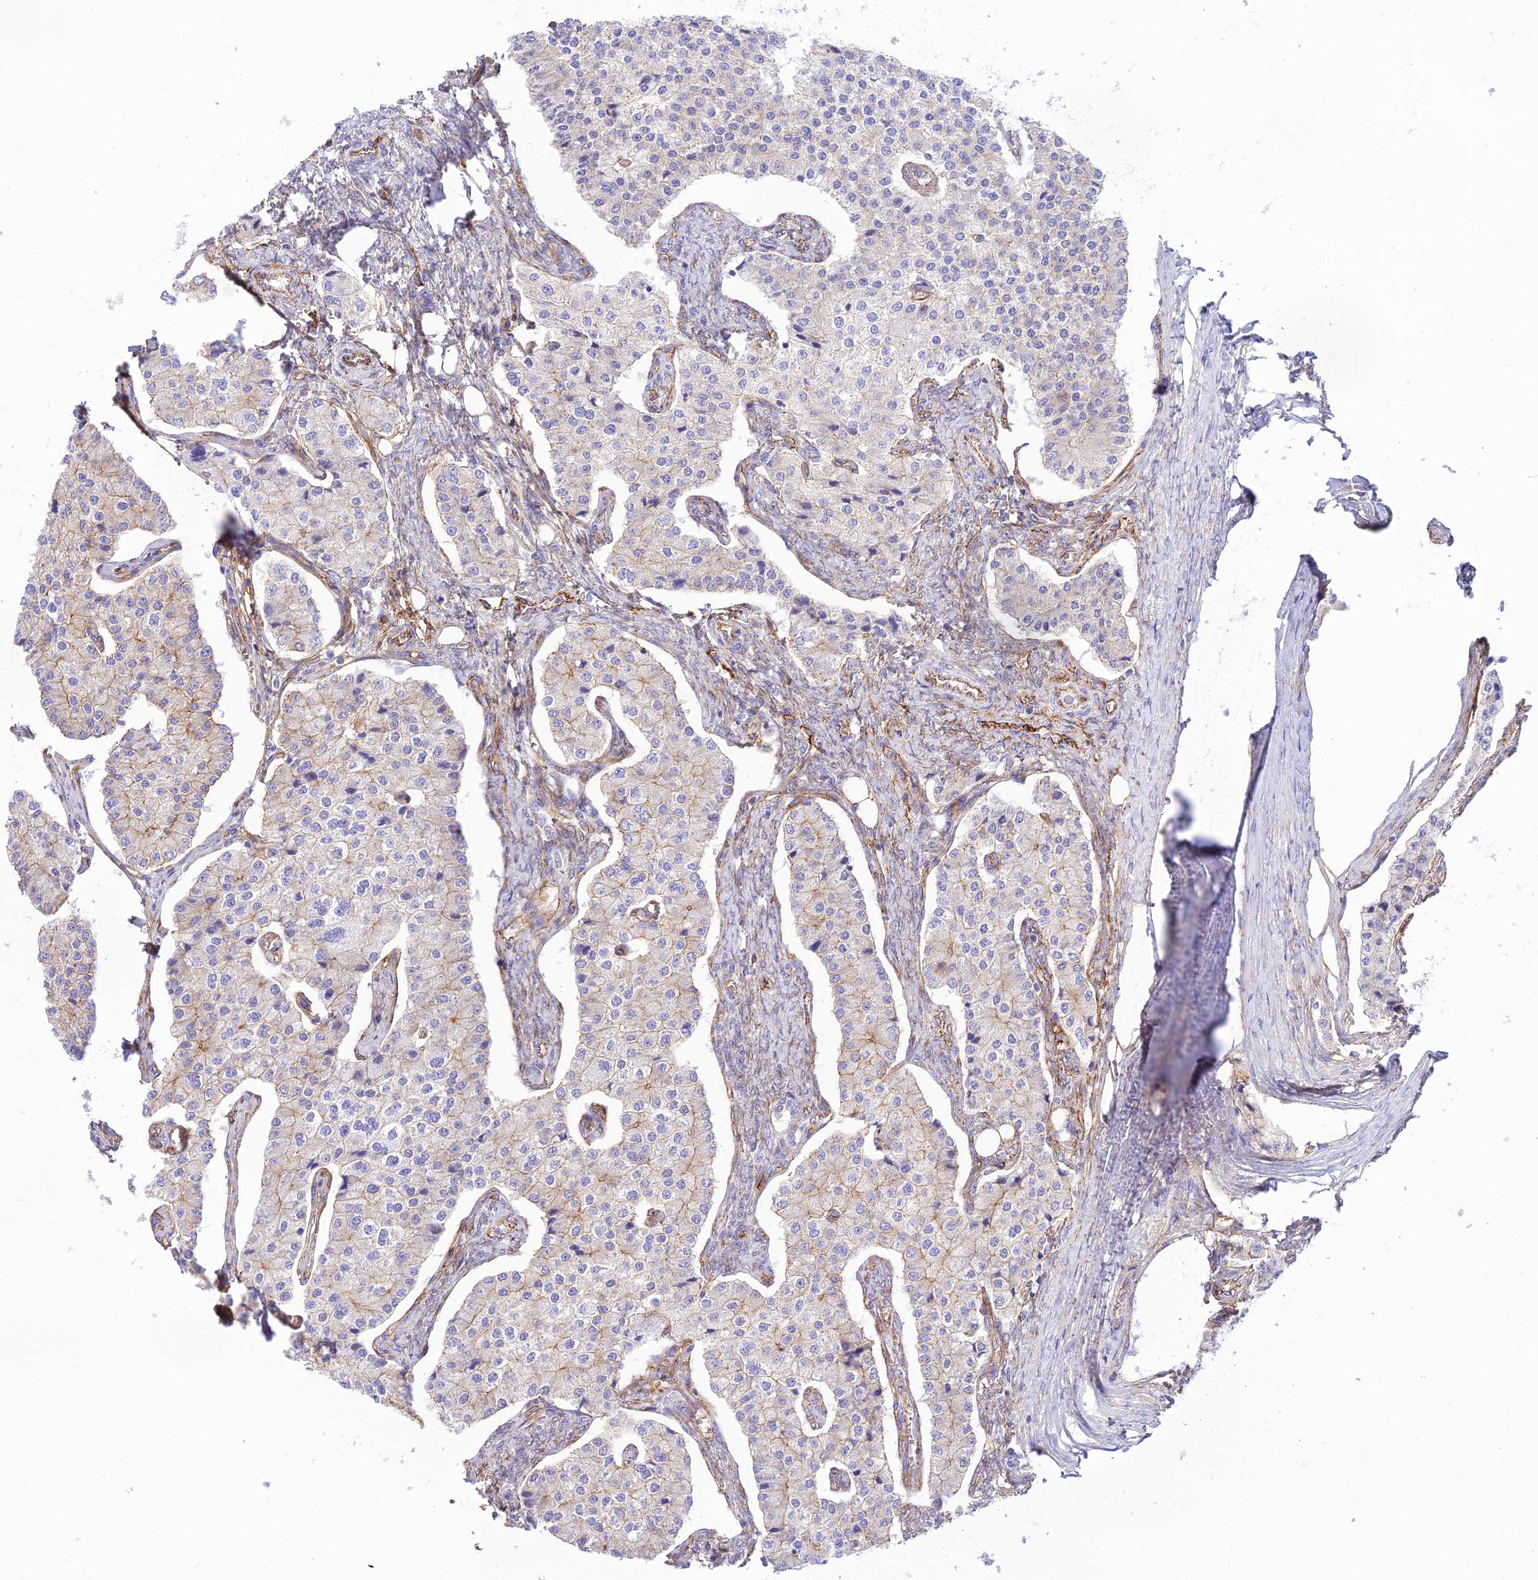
{"staining": {"intensity": "weak", "quantity": "<25%", "location": "cytoplasmic/membranous"}, "tissue": "carcinoid", "cell_type": "Tumor cells", "image_type": "cancer", "snomed": [{"axis": "morphology", "description": "Carcinoid, malignant, NOS"}, {"axis": "topography", "description": "Colon"}], "caption": "There is no significant staining in tumor cells of carcinoid.", "gene": "YPEL5", "patient": {"sex": "female", "age": 52}}